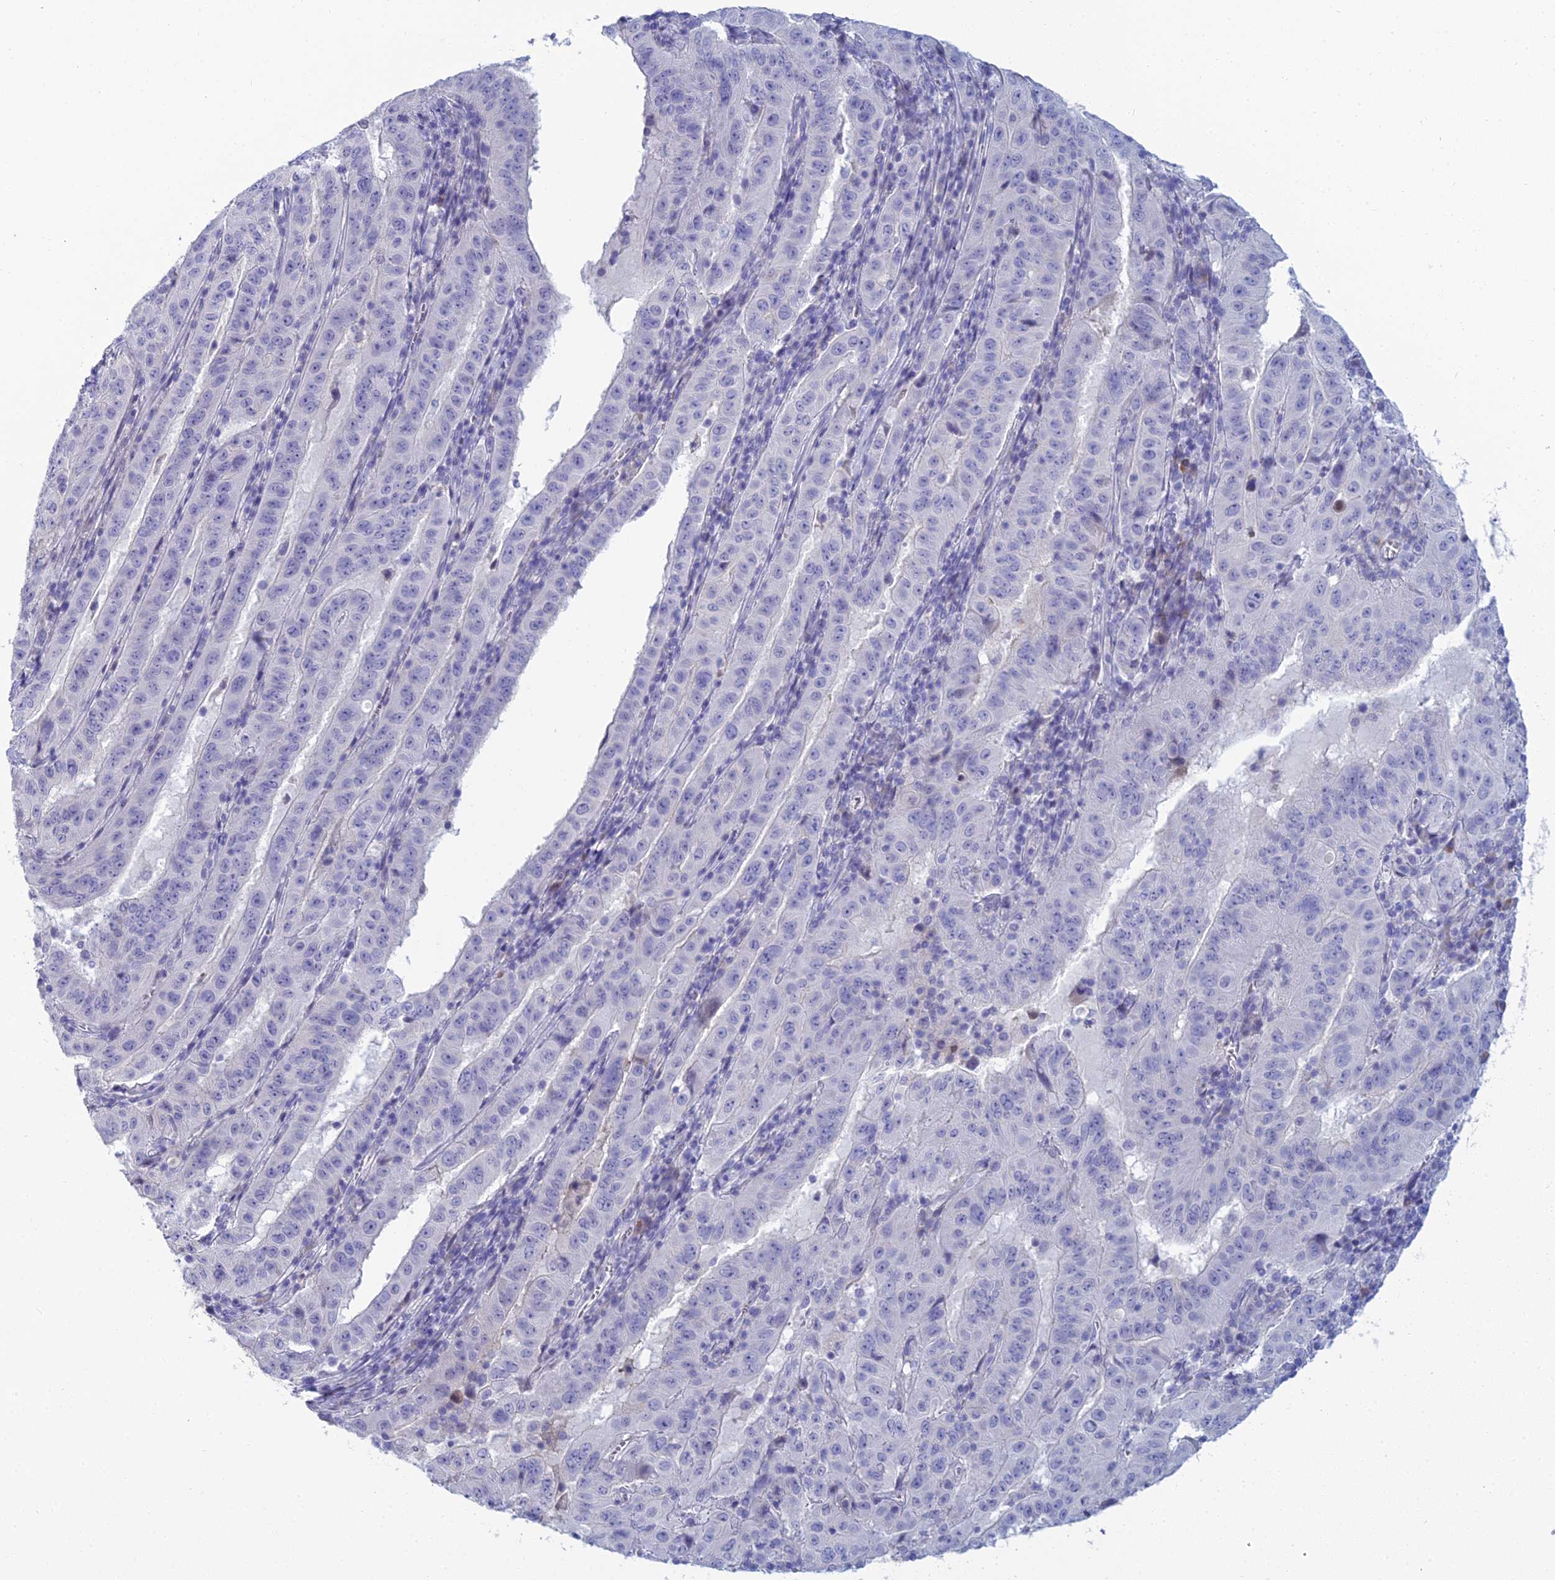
{"staining": {"intensity": "negative", "quantity": "none", "location": "none"}, "tissue": "pancreatic cancer", "cell_type": "Tumor cells", "image_type": "cancer", "snomed": [{"axis": "morphology", "description": "Adenocarcinoma, NOS"}, {"axis": "topography", "description": "Pancreas"}], "caption": "Immunohistochemistry of human adenocarcinoma (pancreatic) demonstrates no staining in tumor cells.", "gene": "MUC13", "patient": {"sex": "male", "age": 63}}